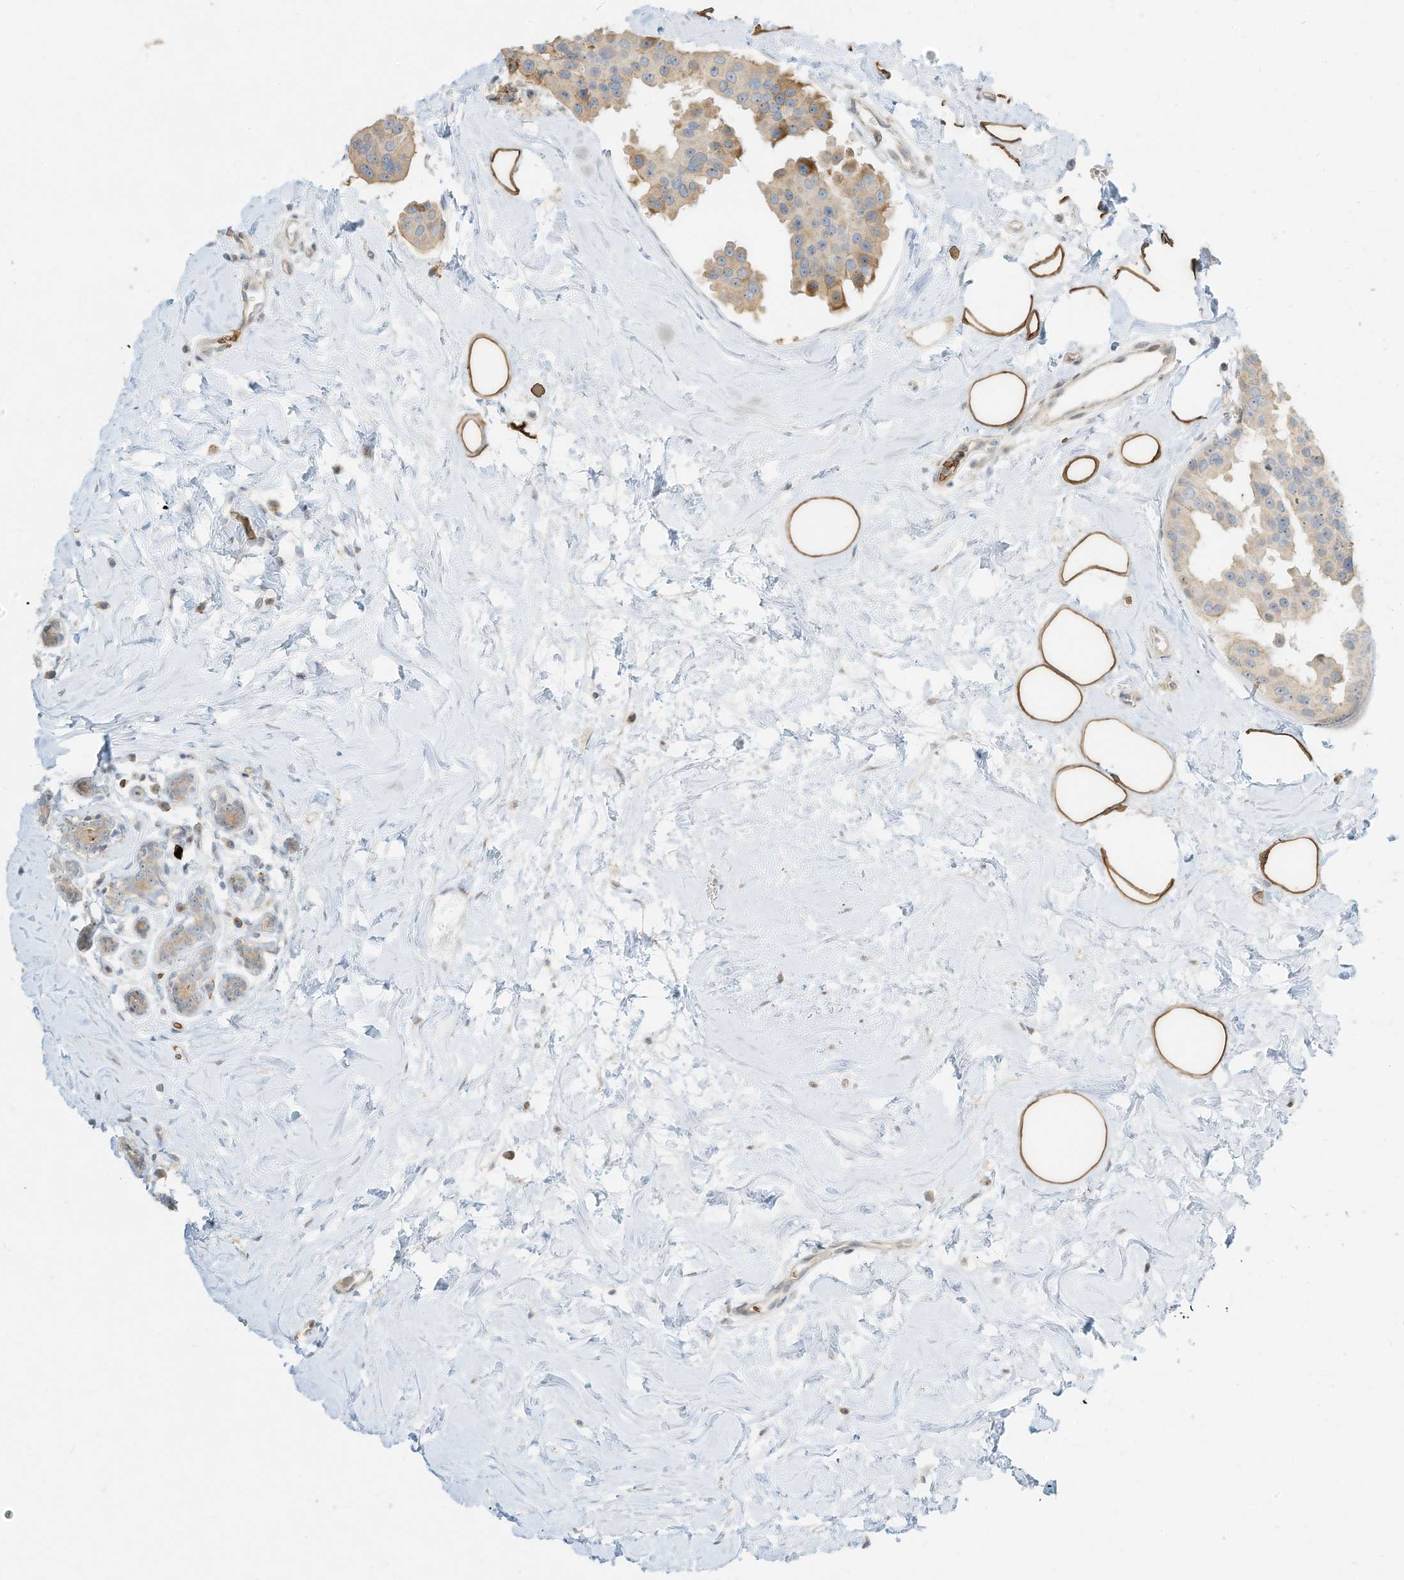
{"staining": {"intensity": "moderate", "quantity": "<25%", "location": "cytoplasmic/membranous"}, "tissue": "breast cancer", "cell_type": "Tumor cells", "image_type": "cancer", "snomed": [{"axis": "morphology", "description": "Normal tissue, NOS"}, {"axis": "morphology", "description": "Duct carcinoma"}, {"axis": "topography", "description": "Breast"}], "caption": "Protein analysis of breast intraductal carcinoma tissue shows moderate cytoplasmic/membranous positivity in approximately <25% of tumor cells.", "gene": "OFD1", "patient": {"sex": "female", "age": 39}}